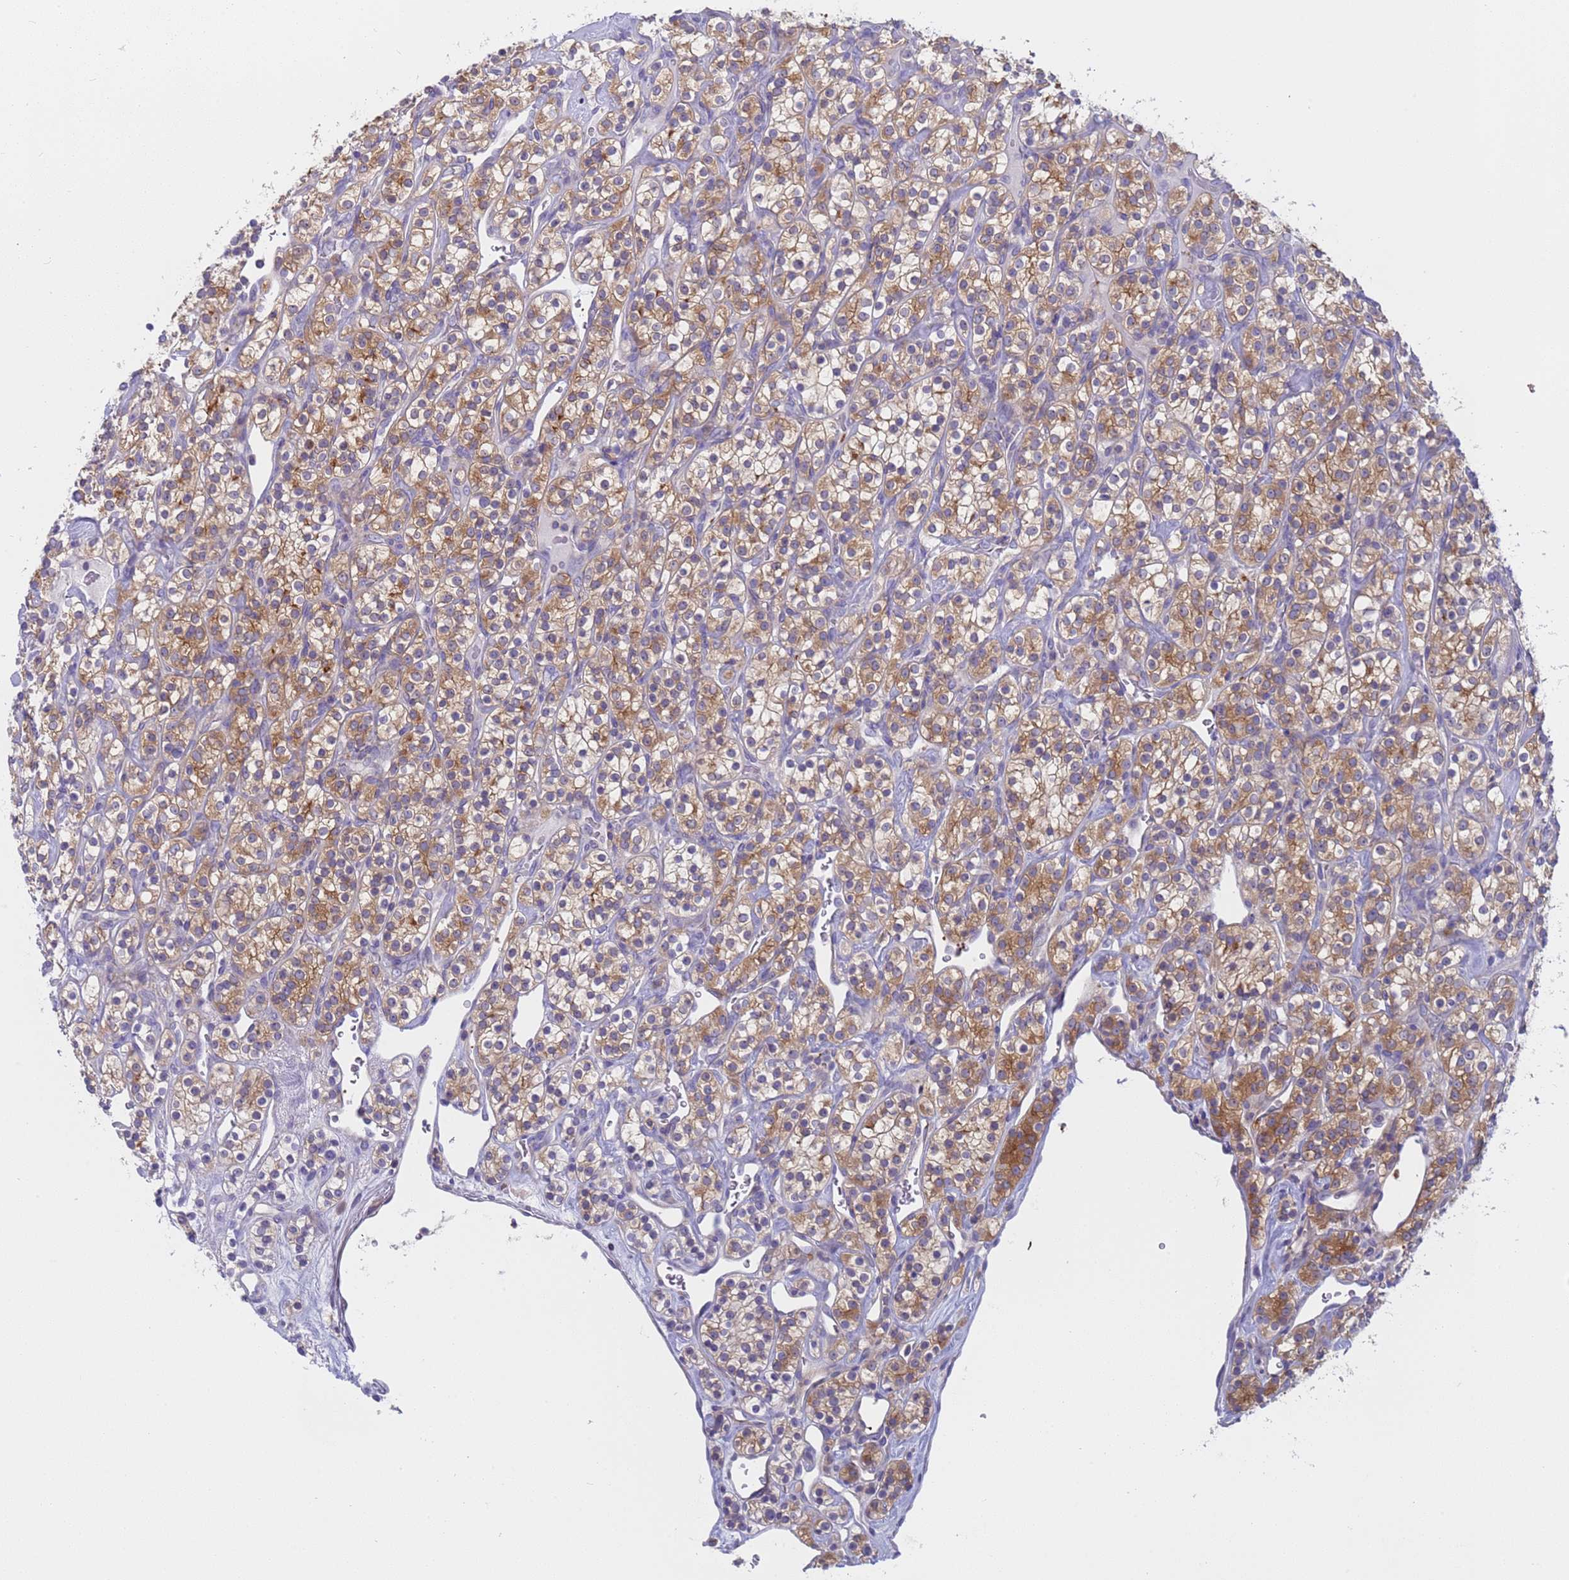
{"staining": {"intensity": "moderate", "quantity": ">75%", "location": "cytoplasmic/membranous"}, "tissue": "renal cancer", "cell_type": "Tumor cells", "image_type": "cancer", "snomed": [{"axis": "morphology", "description": "Adenocarcinoma, NOS"}, {"axis": "topography", "description": "Kidney"}], "caption": "Renal cancer stained for a protein reveals moderate cytoplasmic/membranous positivity in tumor cells. Immunohistochemistry stains the protein in brown and the nuclei are stained blue.", "gene": "CAPN7", "patient": {"sex": "male", "age": 77}}